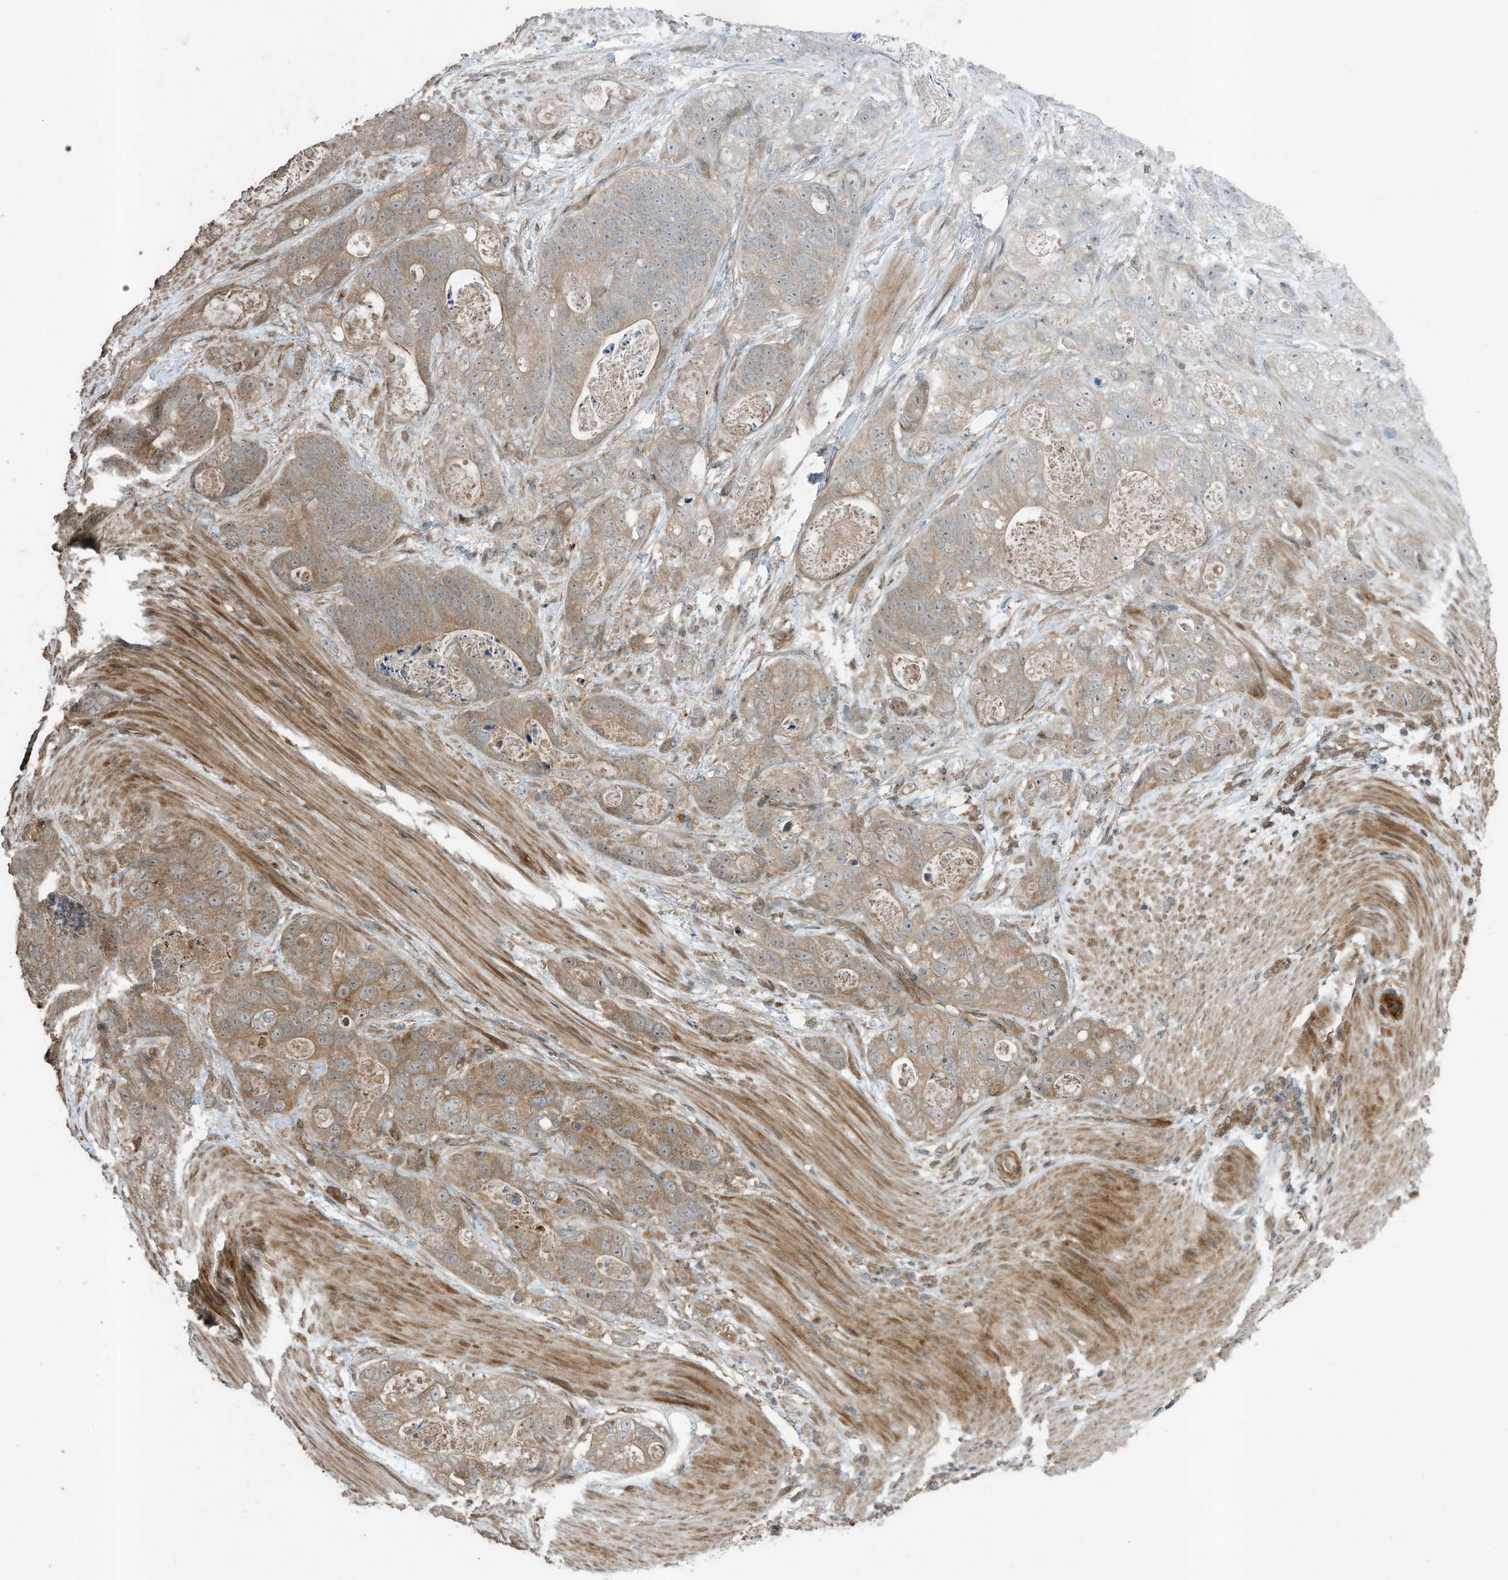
{"staining": {"intensity": "moderate", "quantity": ">75%", "location": "cytoplasmic/membranous"}, "tissue": "stomach cancer", "cell_type": "Tumor cells", "image_type": "cancer", "snomed": [{"axis": "morphology", "description": "Normal tissue, NOS"}, {"axis": "morphology", "description": "Adenocarcinoma, NOS"}, {"axis": "topography", "description": "Stomach"}], "caption": "Stomach cancer (adenocarcinoma) was stained to show a protein in brown. There is medium levels of moderate cytoplasmic/membranous expression in approximately >75% of tumor cells.", "gene": "ZNF653", "patient": {"sex": "female", "age": 89}}